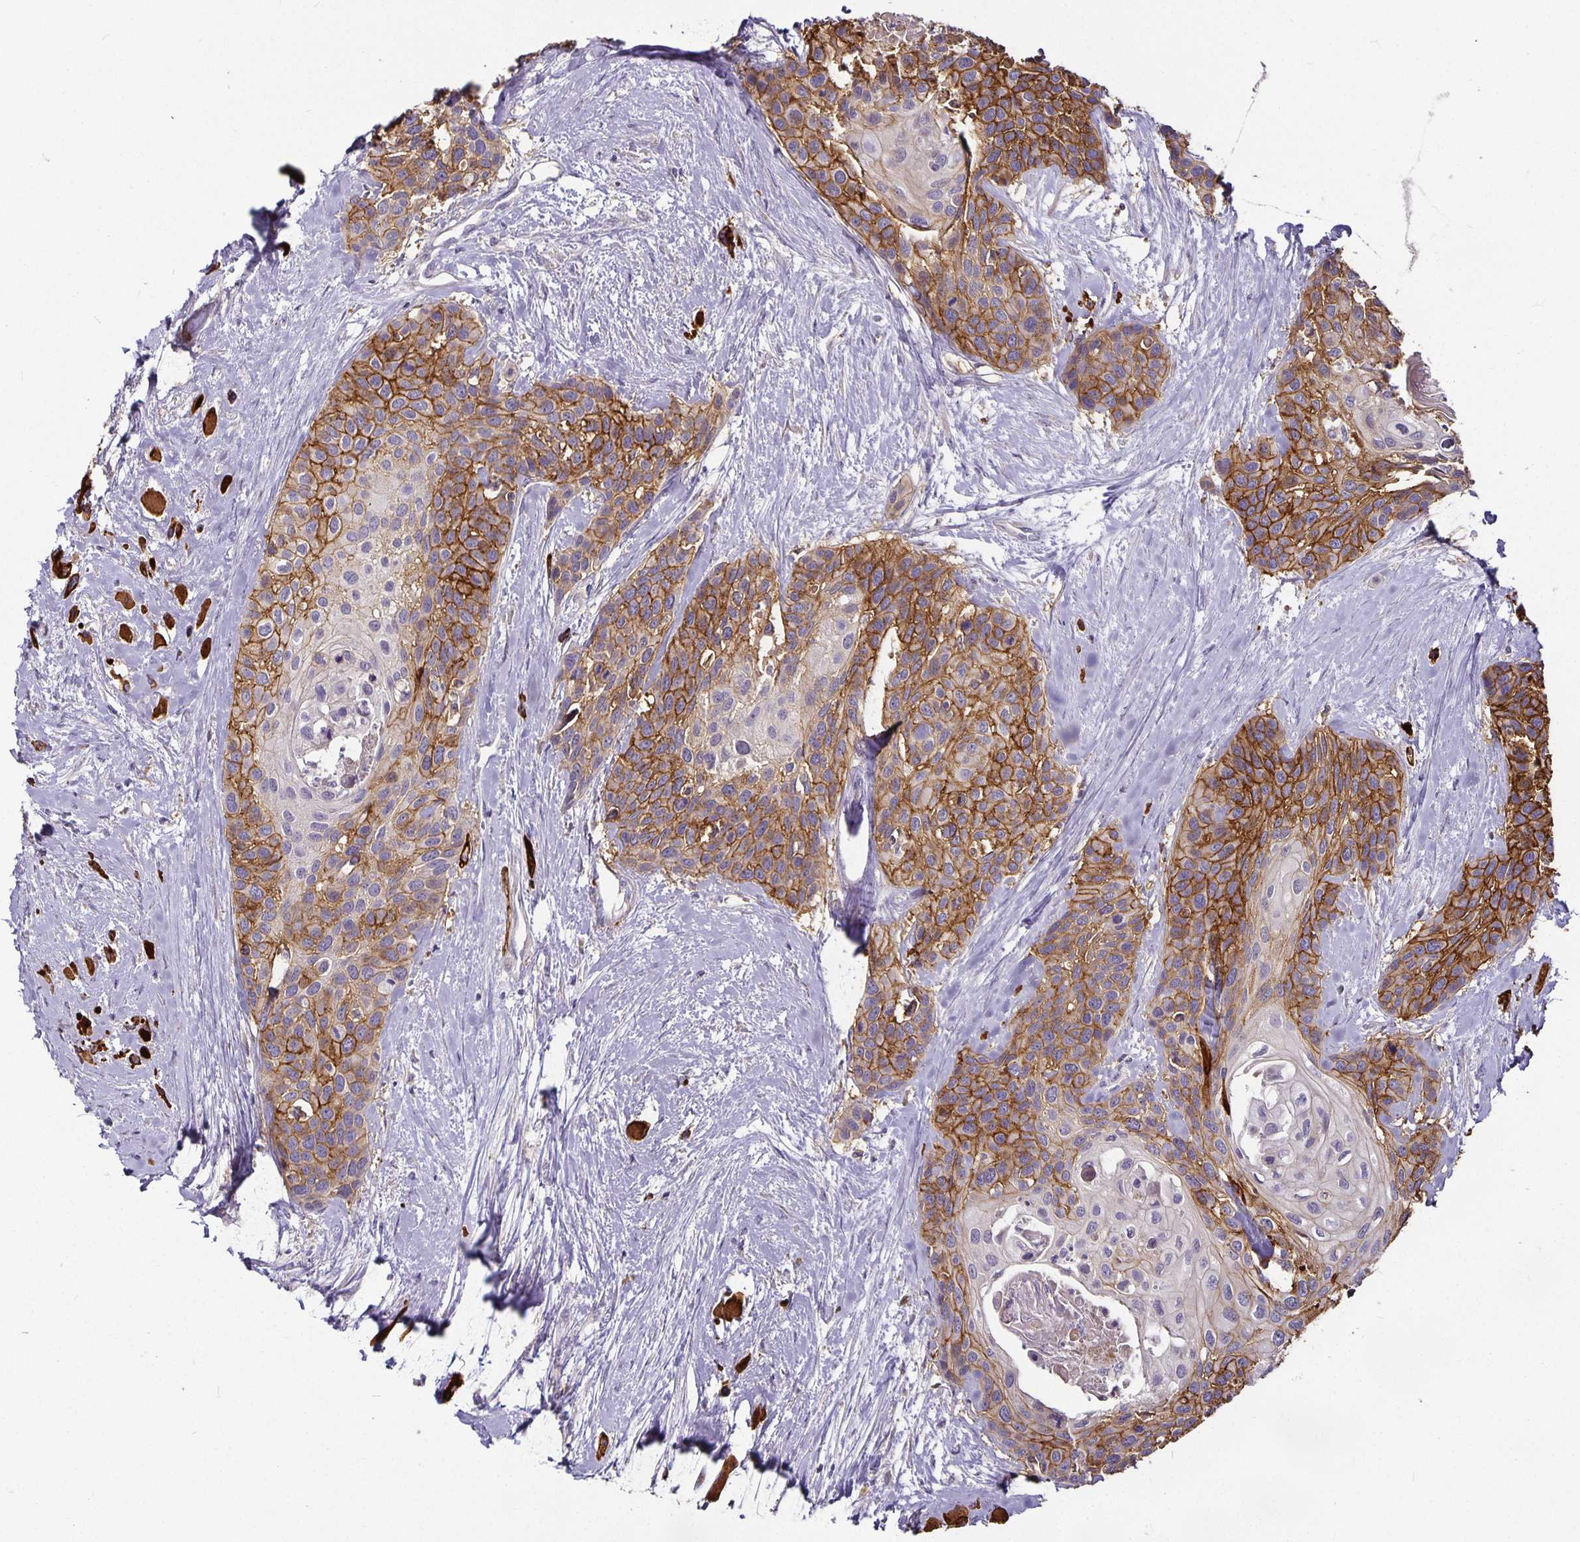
{"staining": {"intensity": "moderate", "quantity": ">75%", "location": "cytoplasmic/membranous"}, "tissue": "head and neck cancer", "cell_type": "Tumor cells", "image_type": "cancer", "snomed": [{"axis": "morphology", "description": "Squamous cell carcinoma, NOS"}, {"axis": "topography", "description": "Head-Neck"}], "caption": "Protein expression analysis of head and neck cancer (squamous cell carcinoma) demonstrates moderate cytoplasmic/membranous positivity in about >75% of tumor cells.", "gene": "CA12", "patient": {"sex": "female", "age": 50}}